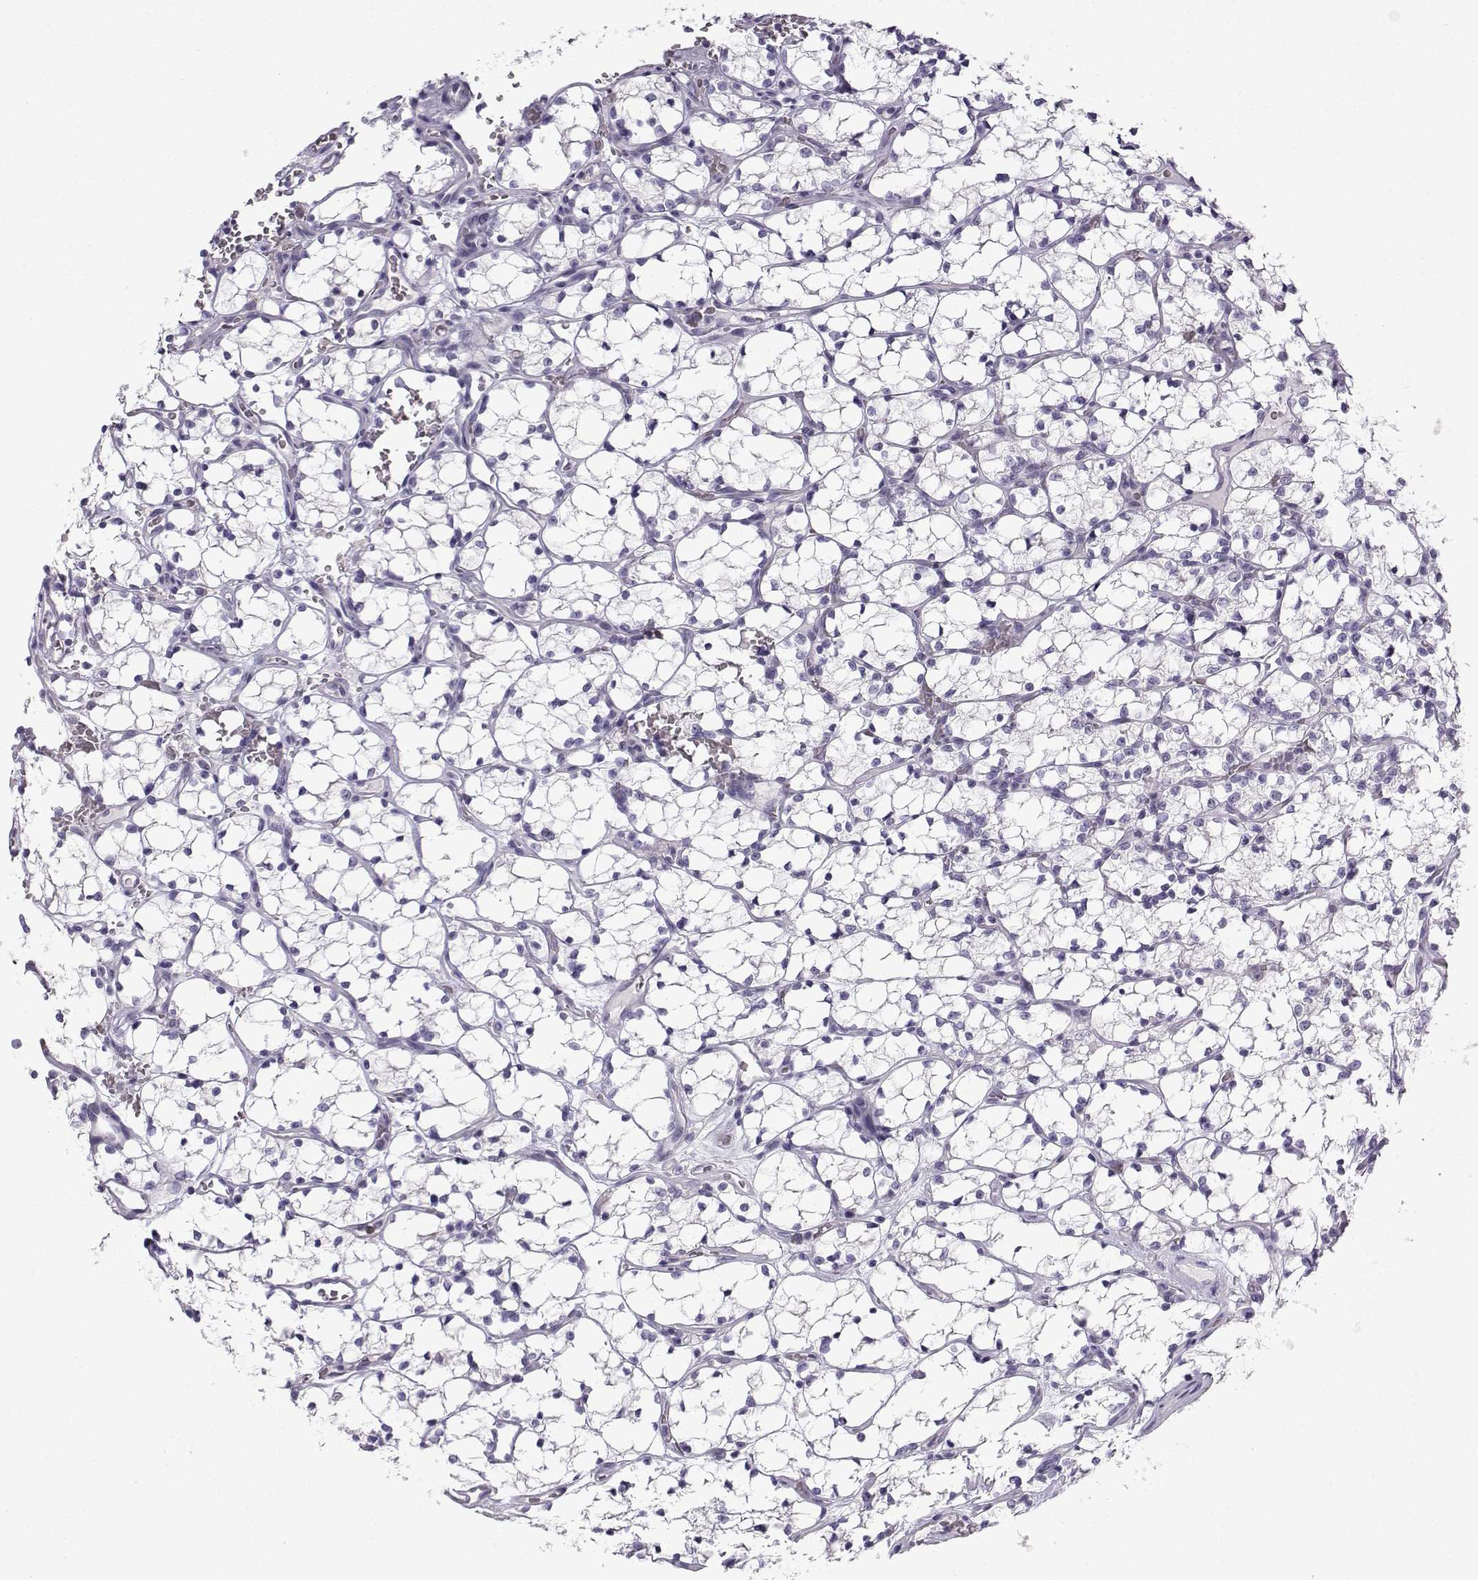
{"staining": {"intensity": "negative", "quantity": "none", "location": "none"}, "tissue": "renal cancer", "cell_type": "Tumor cells", "image_type": "cancer", "snomed": [{"axis": "morphology", "description": "Adenocarcinoma, NOS"}, {"axis": "topography", "description": "Kidney"}], "caption": "DAB immunohistochemical staining of renal adenocarcinoma displays no significant expression in tumor cells.", "gene": "ZBTB8B", "patient": {"sex": "female", "age": 69}}